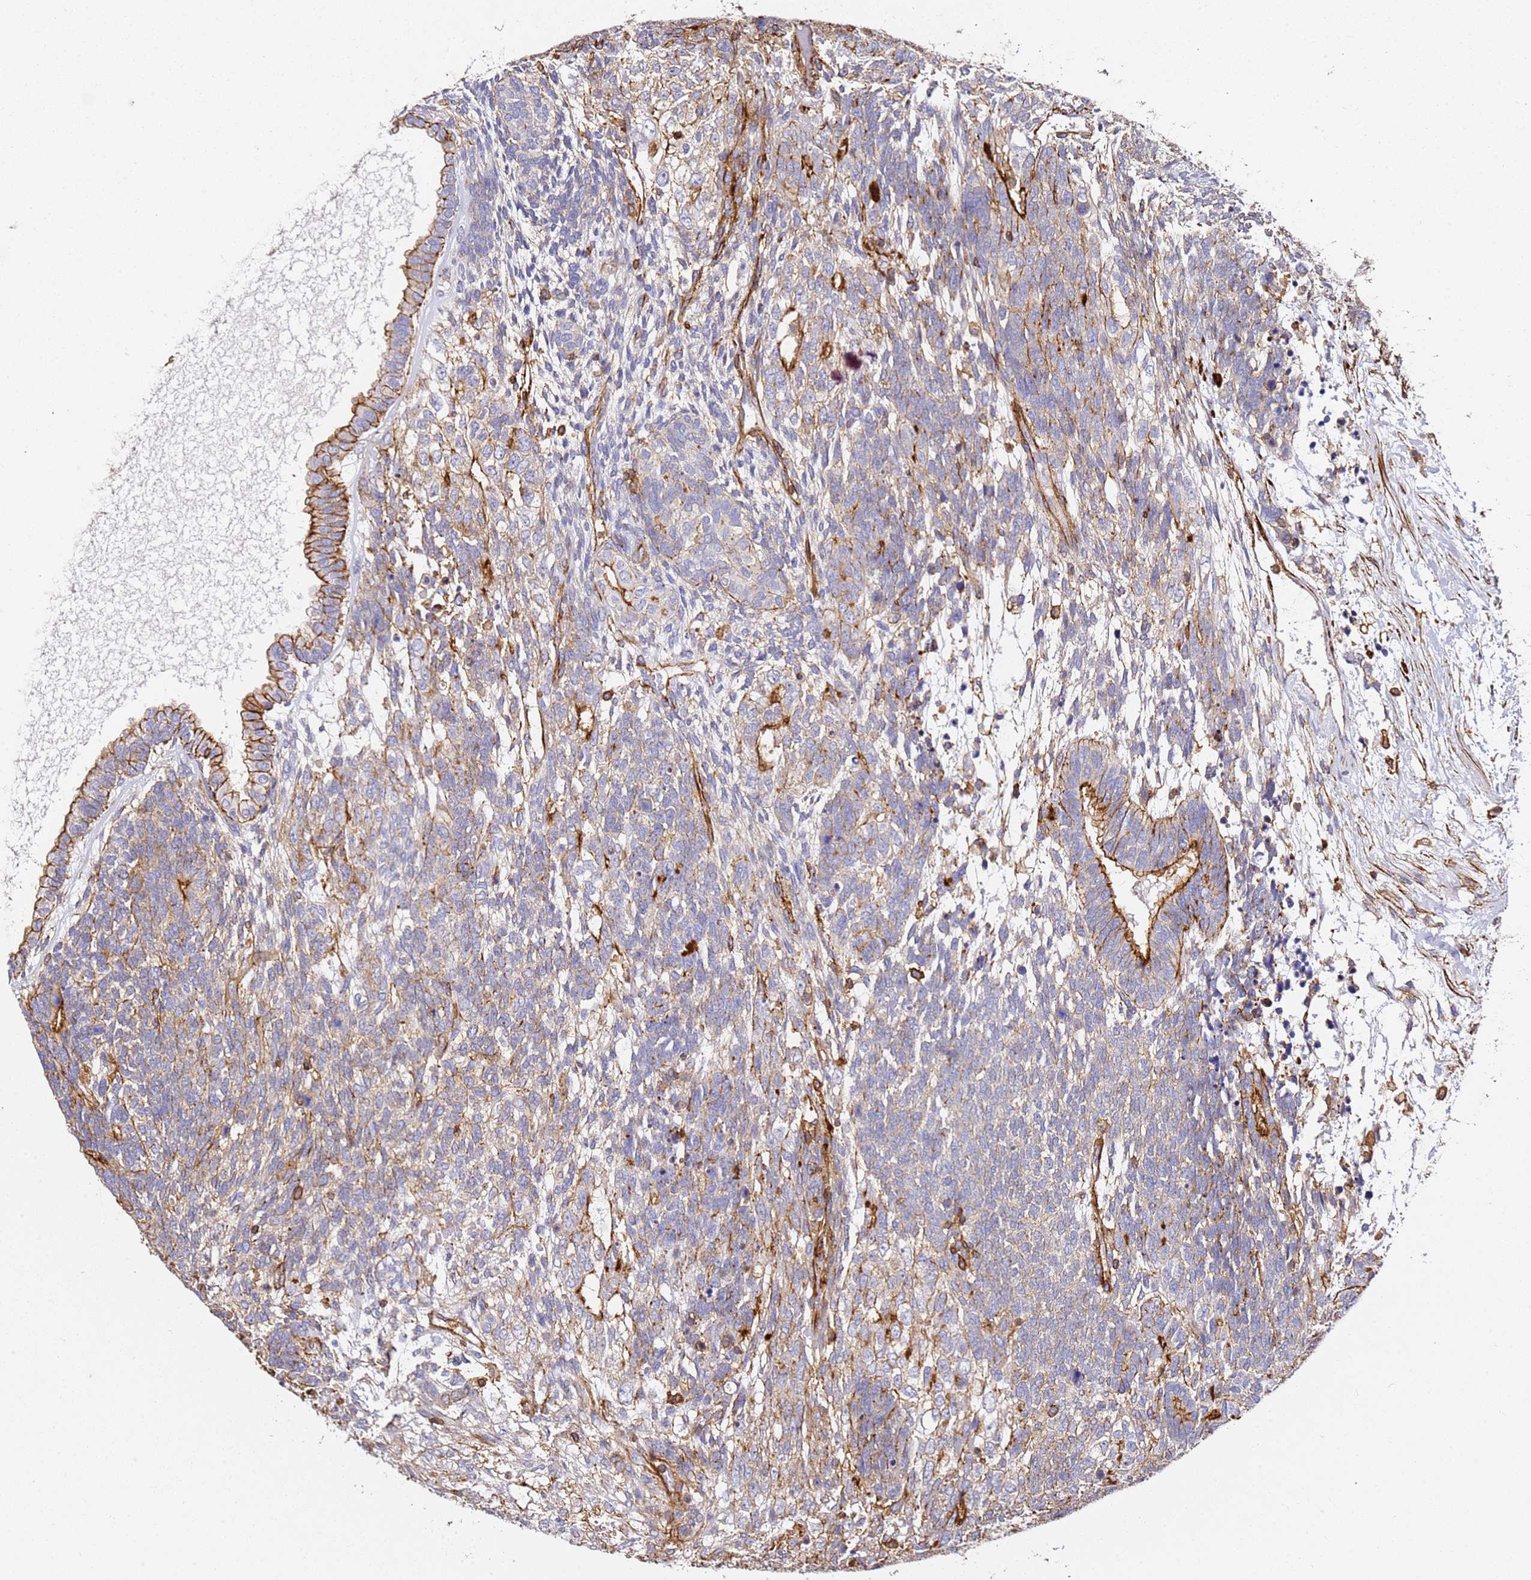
{"staining": {"intensity": "moderate", "quantity": "25%-75%", "location": "cytoplasmic/membranous"}, "tissue": "testis cancer", "cell_type": "Tumor cells", "image_type": "cancer", "snomed": [{"axis": "morphology", "description": "Carcinoma, Embryonal, NOS"}, {"axis": "topography", "description": "Testis"}], "caption": "Embryonal carcinoma (testis) was stained to show a protein in brown. There is medium levels of moderate cytoplasmic/membranous staining in about 25%-75% of tumor cells.", "gene": "ZNF671", "patient": {"sex": "male", "age": 23}}